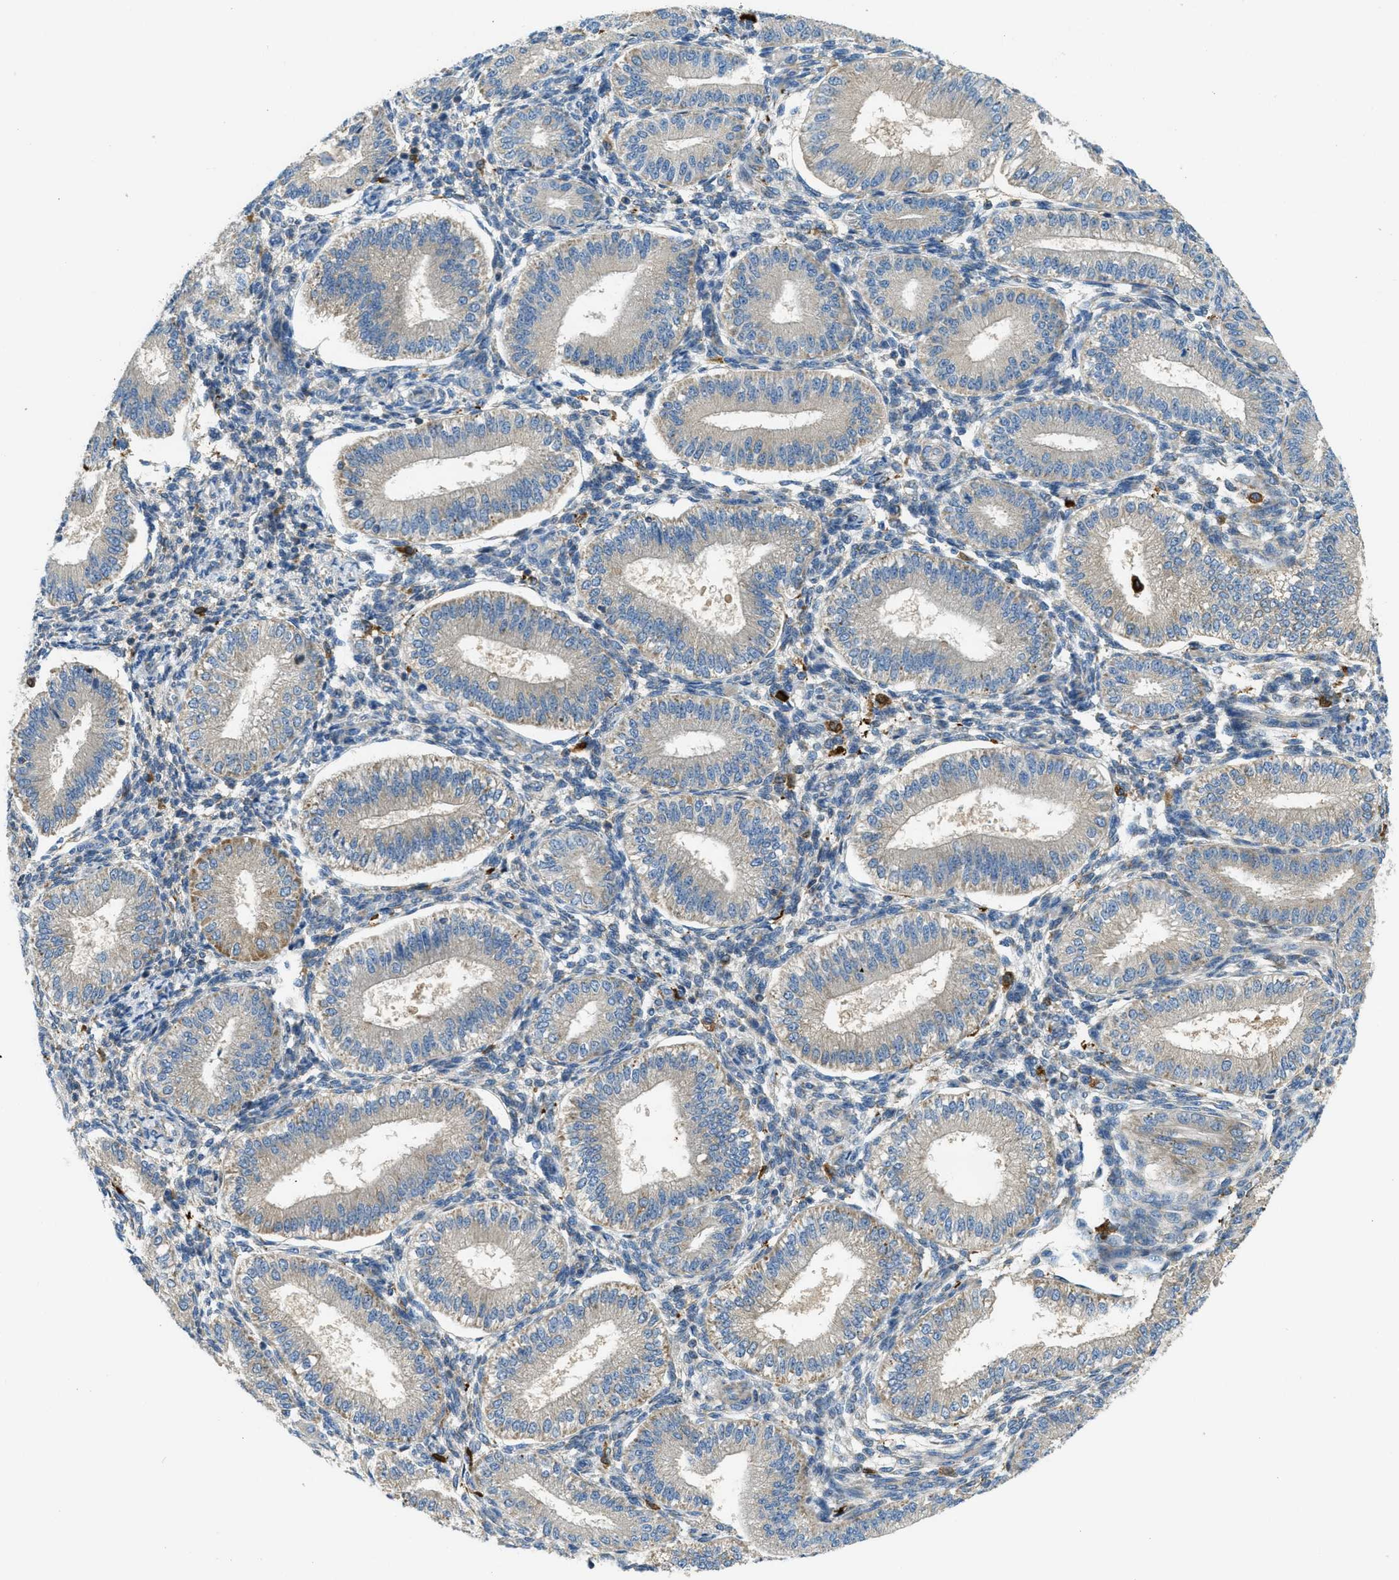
{"staining": {"intensity": "weak", "quantity": "25%-75%", "location": "cytoplasmic/membranous"}, "tissue": "endometrium", "cell_type": "Cells in endometrial stroma", "image_type": "normal", "snomed": [{"axis": "morphology", "description": "Normal tissue, NOS"}, {"axis": "topography", "description": "Endometrium"}], "caption": "Immunohistochemistry micrograph of unremarkable human endometrium stained for a protein (brown), which exhibits low levels of weak cytoplasmic/membranous expression in about 25%-75% of cells in endometrial stroma.", "gene": "RFFL", "patient": {"sex": "female", "age": 39}}